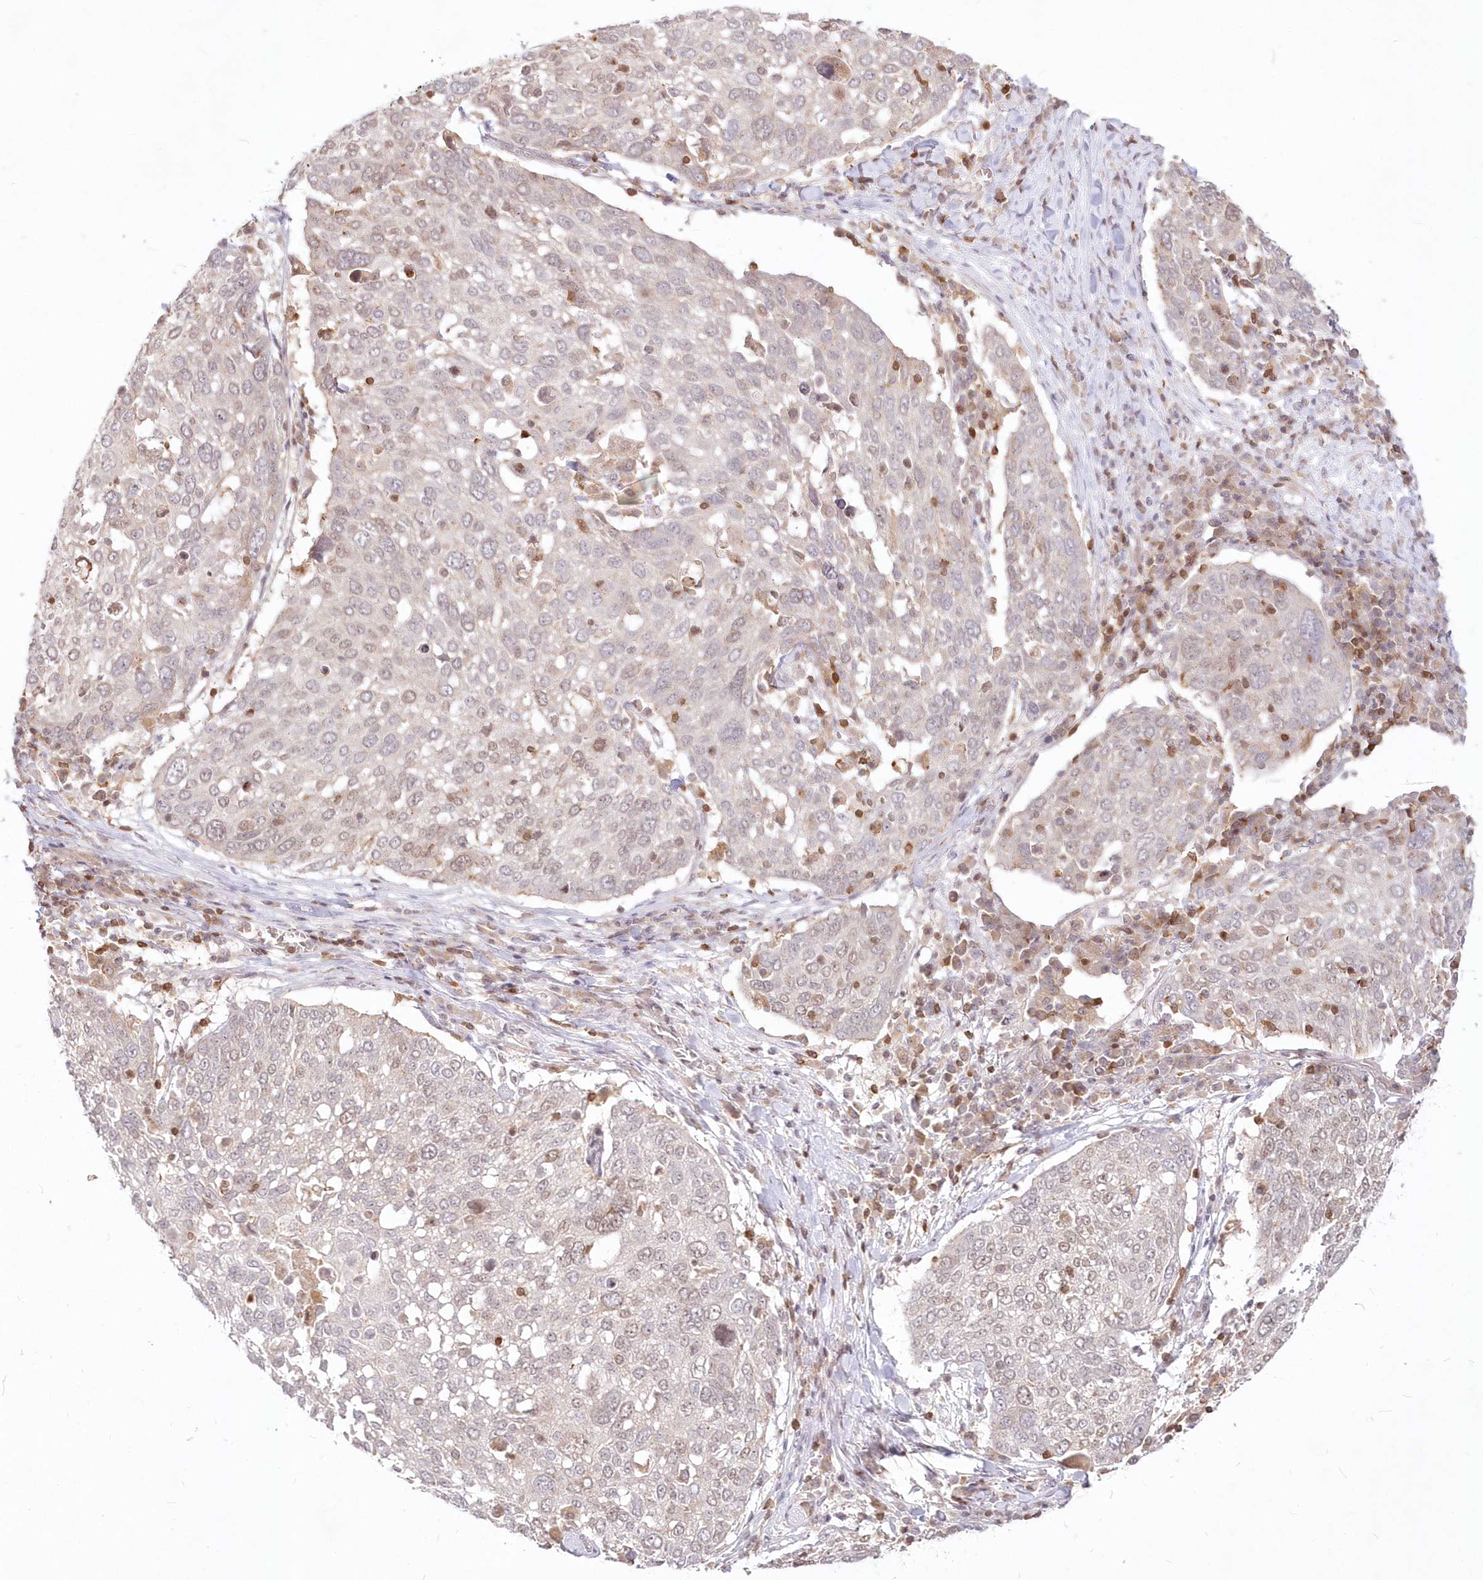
{"staining": {"intensity": "negative", "quantity": "none", "location": "none"}, "tissue": "lung cancer", "cell_type": "Tumor cells", "image_type": "cancer", "snomed": [{"axis": "morphology", "description": "Squamous cell carcinoma, NOS"}, {"axis": "topography", "description": "Lung"}], "caption": "IHC micrograph of neoplastic tissue: human lung squamous cell carcinoma stained with DAB (3,3'-diaminobenzidine) shows no significant protein staining in tumor cells. The staining was performed using DAB (3,3'-diaminobenzidine) to visualize the protein expression in brown, while the nuclei were stained in blue with hematoxylin (Magnification: 20x).", "gene": "MTMR3", "patient": {"sex": "male", "age": 65}}